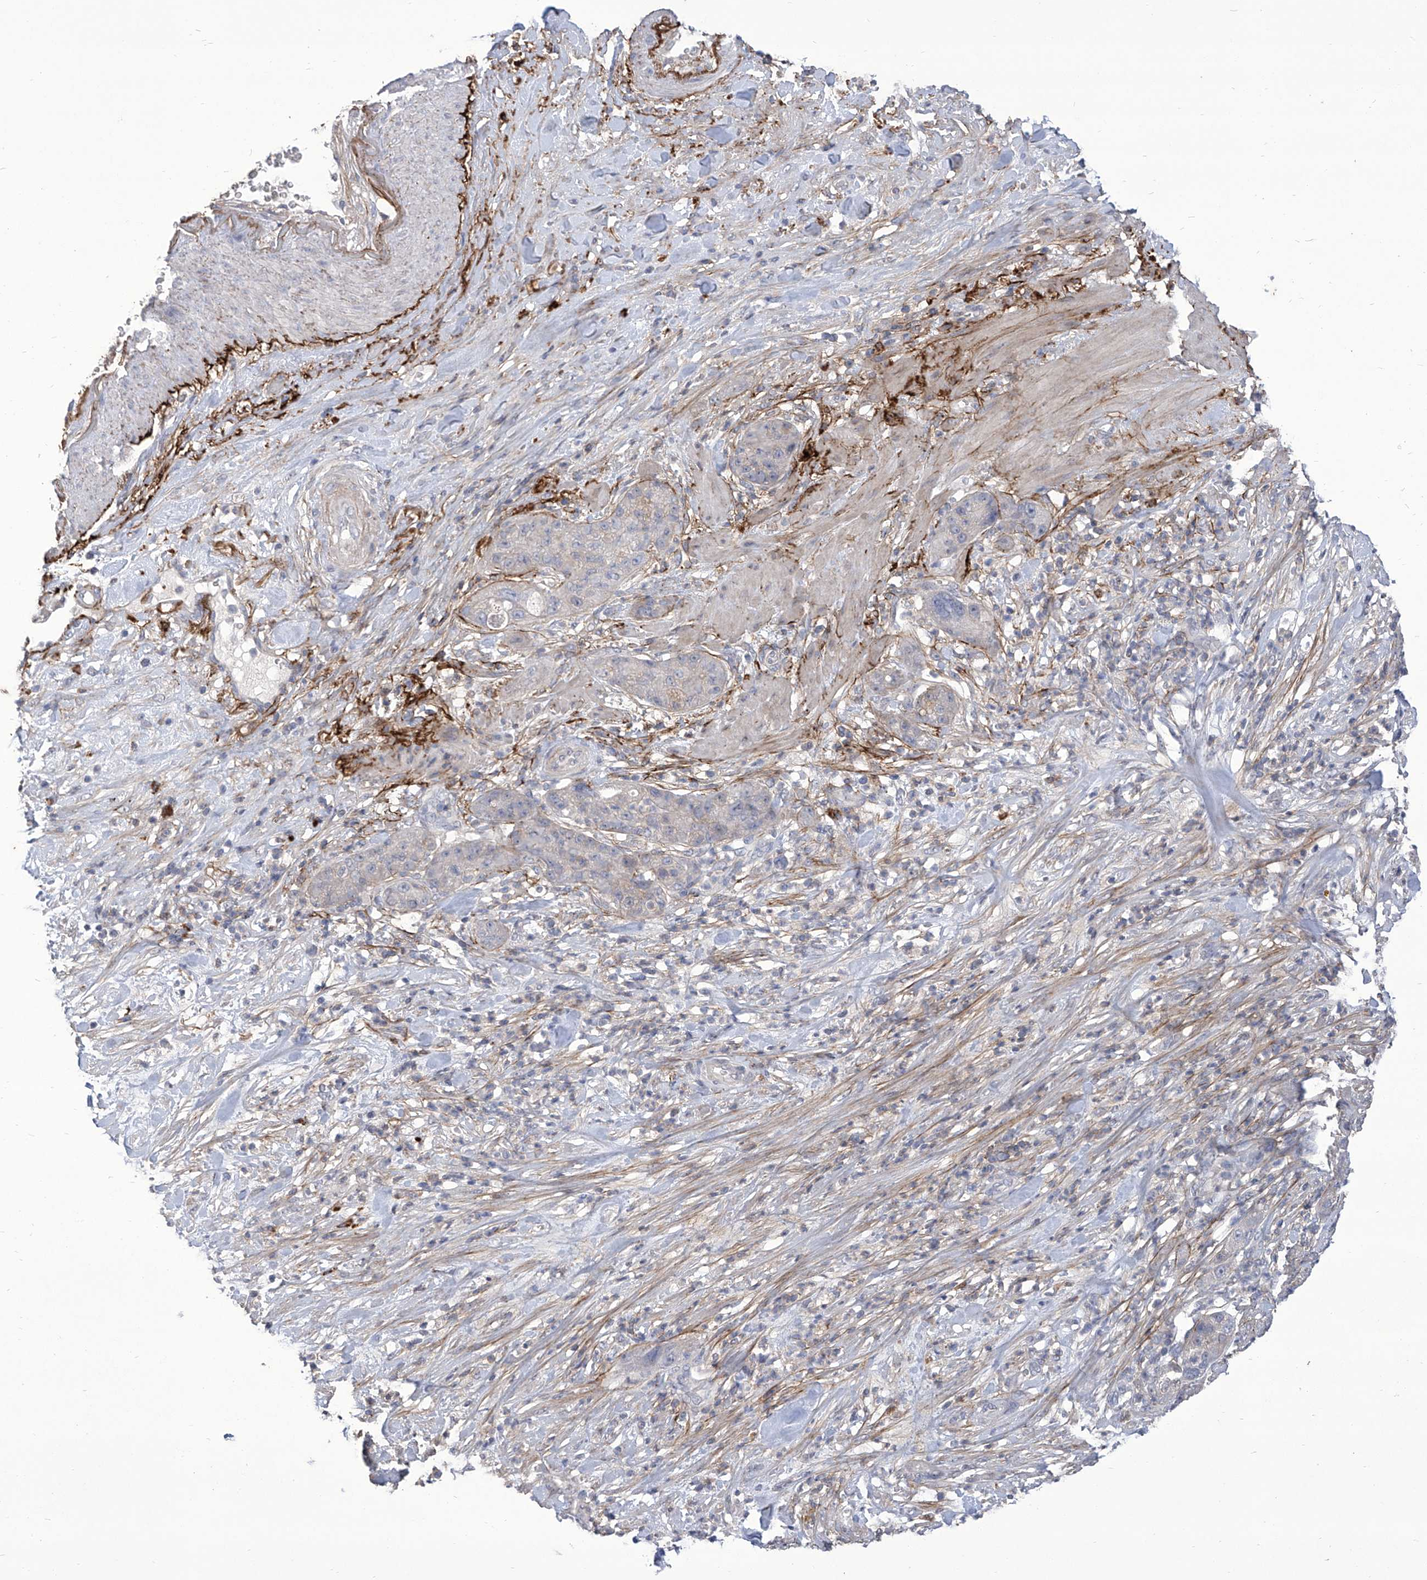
{"staining": {"intensity": "negative", "quantity": "none", "location": "none"}, "tissue": "pancreatic cancer", "cell_type": "Tumor cells", "image_type": "cancer", "snomed": [{"axis": "morphology", "description": "Adenocarcinoma, NOS"}, {"axis": "topography", "description": "Pancreas"}], "caption": "Immunohistochemical staining of pancreatic cancer (adenocarcinoma) displays no significant positivity in tumor cells. (DAB immunohistochemistry, high magnification).", "gene": "TXNIP", "patient": {"sex": "female", "age": 78}}